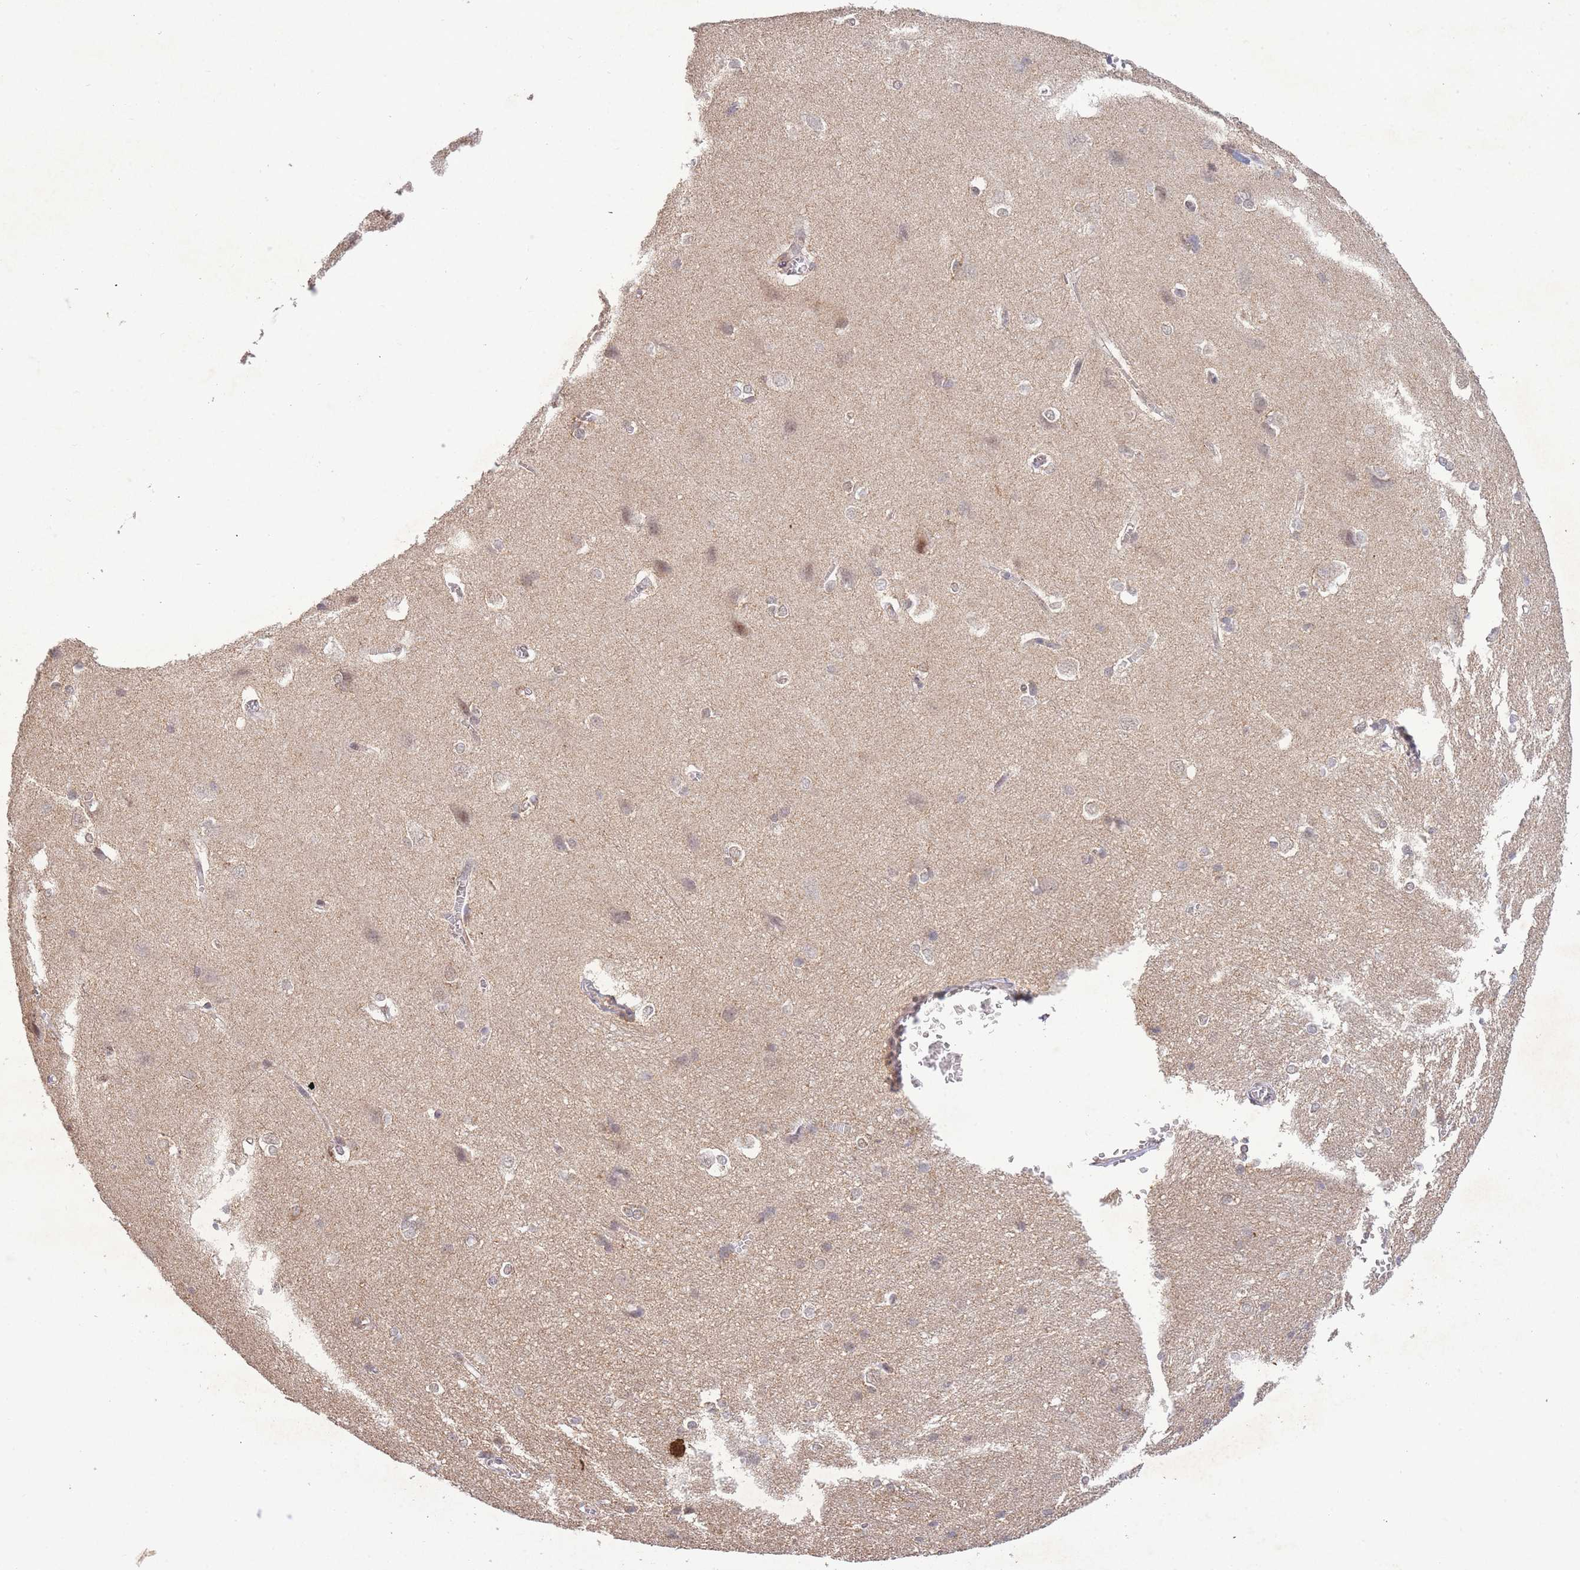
{"staining": {"intensity": "negative", "quantity": "none", "location": "none"}, "tissue": "cerebral cortex", "cell_type": "Endothelial cells", "image_type": "normal", "snomed": [{"axis": "morphology", "description": "Normal tissue, NOS"}, {"axis": "topography", "description": "Cerebral cortex"}], "caption": "Immunohistochemical staining of normal cerebral cortex exhibits no significant staining in endothelial cells.", "gene": "RNF144B", "patient": {"sex": "male", "age": 37}}